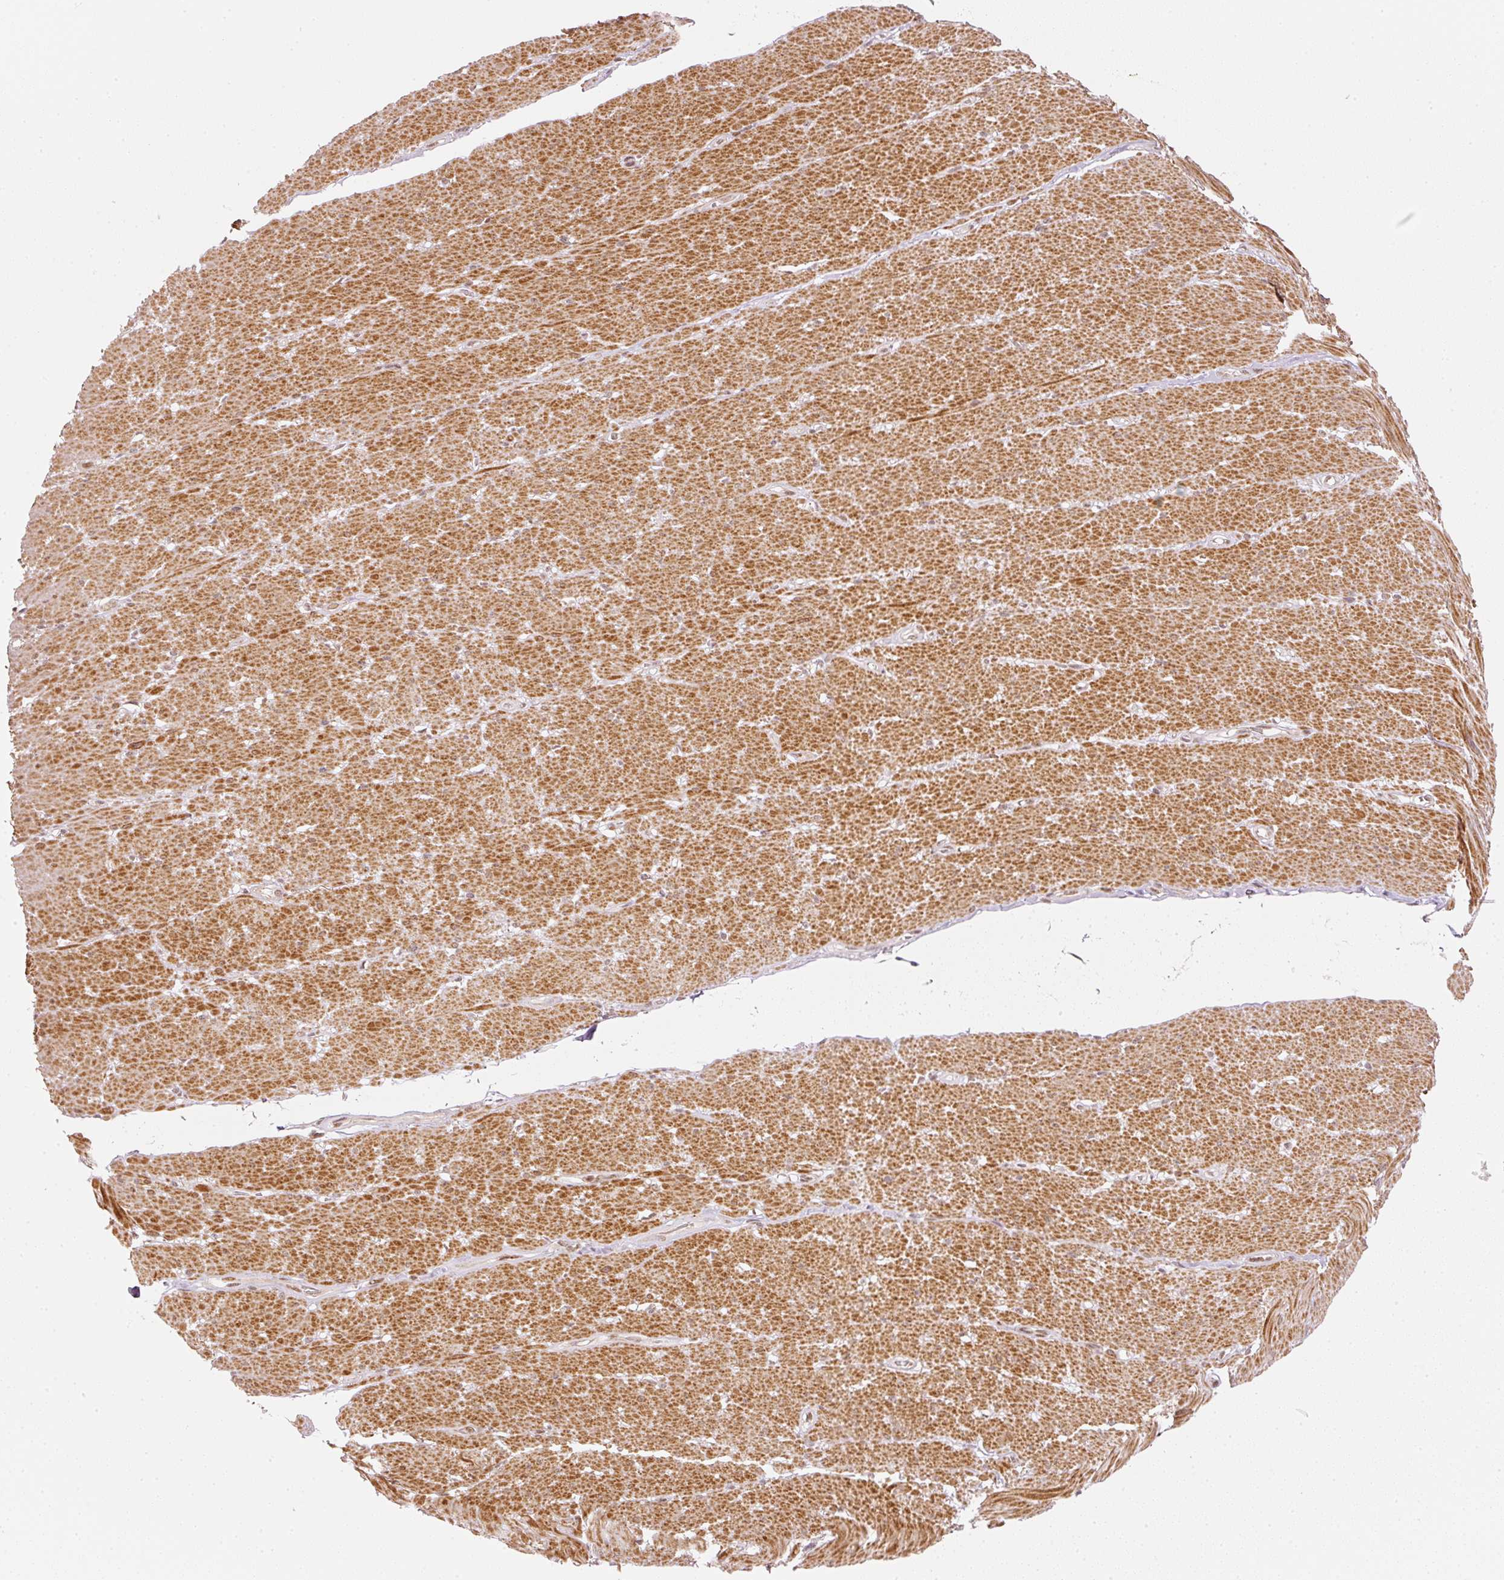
{"staining": {"intensity": "moderate", "quantity": ">75%", "location": "cytoplasmic/membranous,nuclear"}, "tissue": "smooth muscle", "cell_type": "Smooth muscle cells", "image_type": "normal", "snomed": [{"axis": "morphology", "description": "Normal tissue, NOS"}, {"axis": "topography", "description": "Smooth muscle"}, {"axis": "topography", "description": "Rectum"}], "caption": "High-magnification brightfield microscopy of benign smooth muscle stained with DAB (3,3'-diaminobenzidine) (brown) and counterstained with hematoxylin (blue). smooth muscle cells exhibit moderate cytoplasmic/membranous,nuclear expression is identified in approximately>75% of cells. (Stains: DAB (3,3'-diaminobenzidine) in brown, nuclei in blue, Microscopy: brightfield microscopy at high magnification).", "gene": "THOC6", "patient": {"sex": "male", "age": 53}}